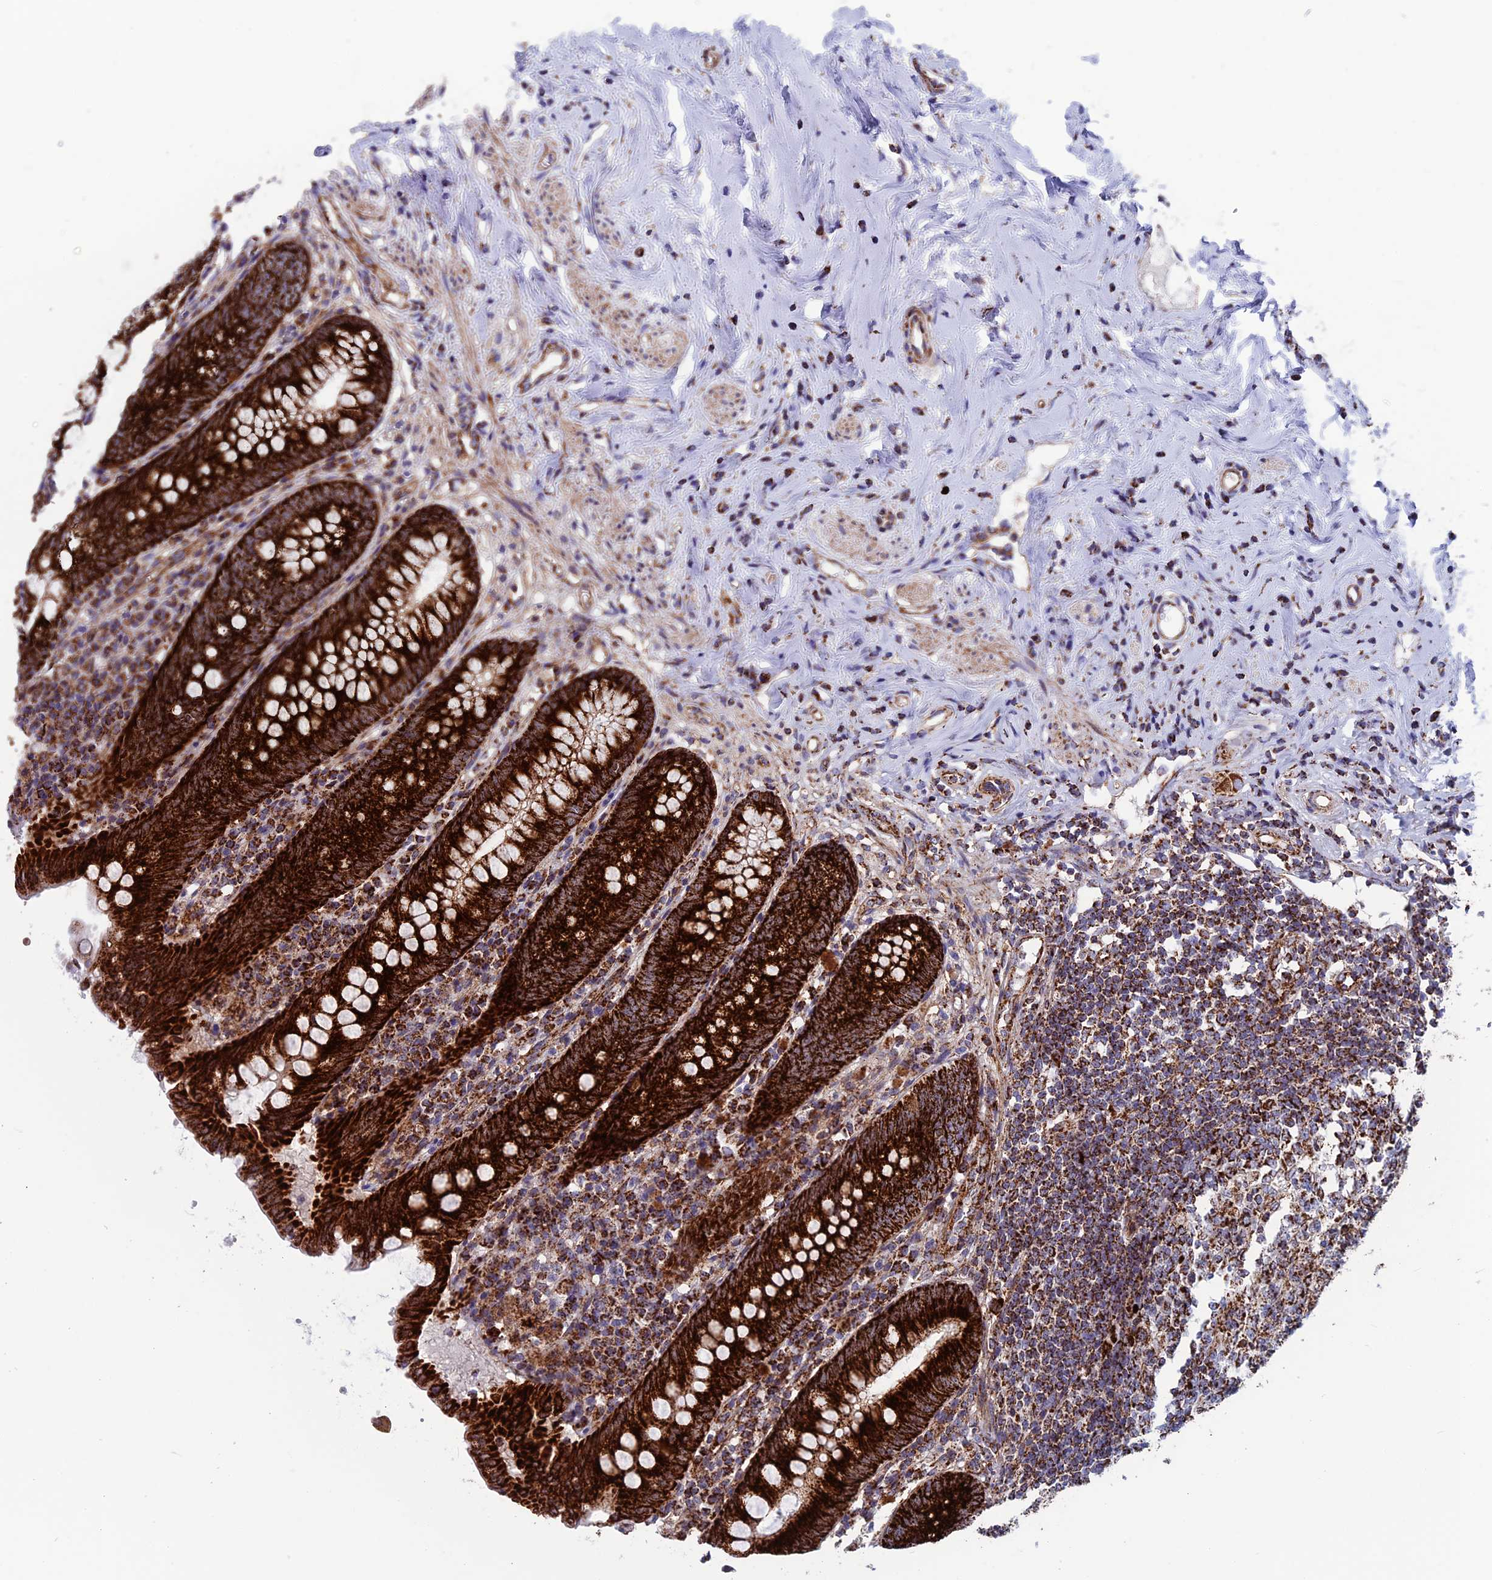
{"staining": {"intensity": "strong", "quantity": ">75%", "location": "cytoplasmic/membranous"}, "tissue": "appendix", "cell_type": "Glandular cells", "image_type": "normal", "snomed": [{"axis": "morphology", "description": "Normal tissue, NOS"}, {"axis": "topography", "description": "Appendix"}], "caption": "IHC staining of benign appendix, which displays high levels of strong cytoplasmic/membranous positivity in about >75% of glandular cells indicating strong cytoplasmic/membranous protein positivity. The staining was performed using DAB (3,3'-diaminobenzidine) (brown) for protein detection and nuclei were counterstained in hematoxylin (blue).", "gene": "MRPS18B", "patient": {"sex": "female", "age": 54}}